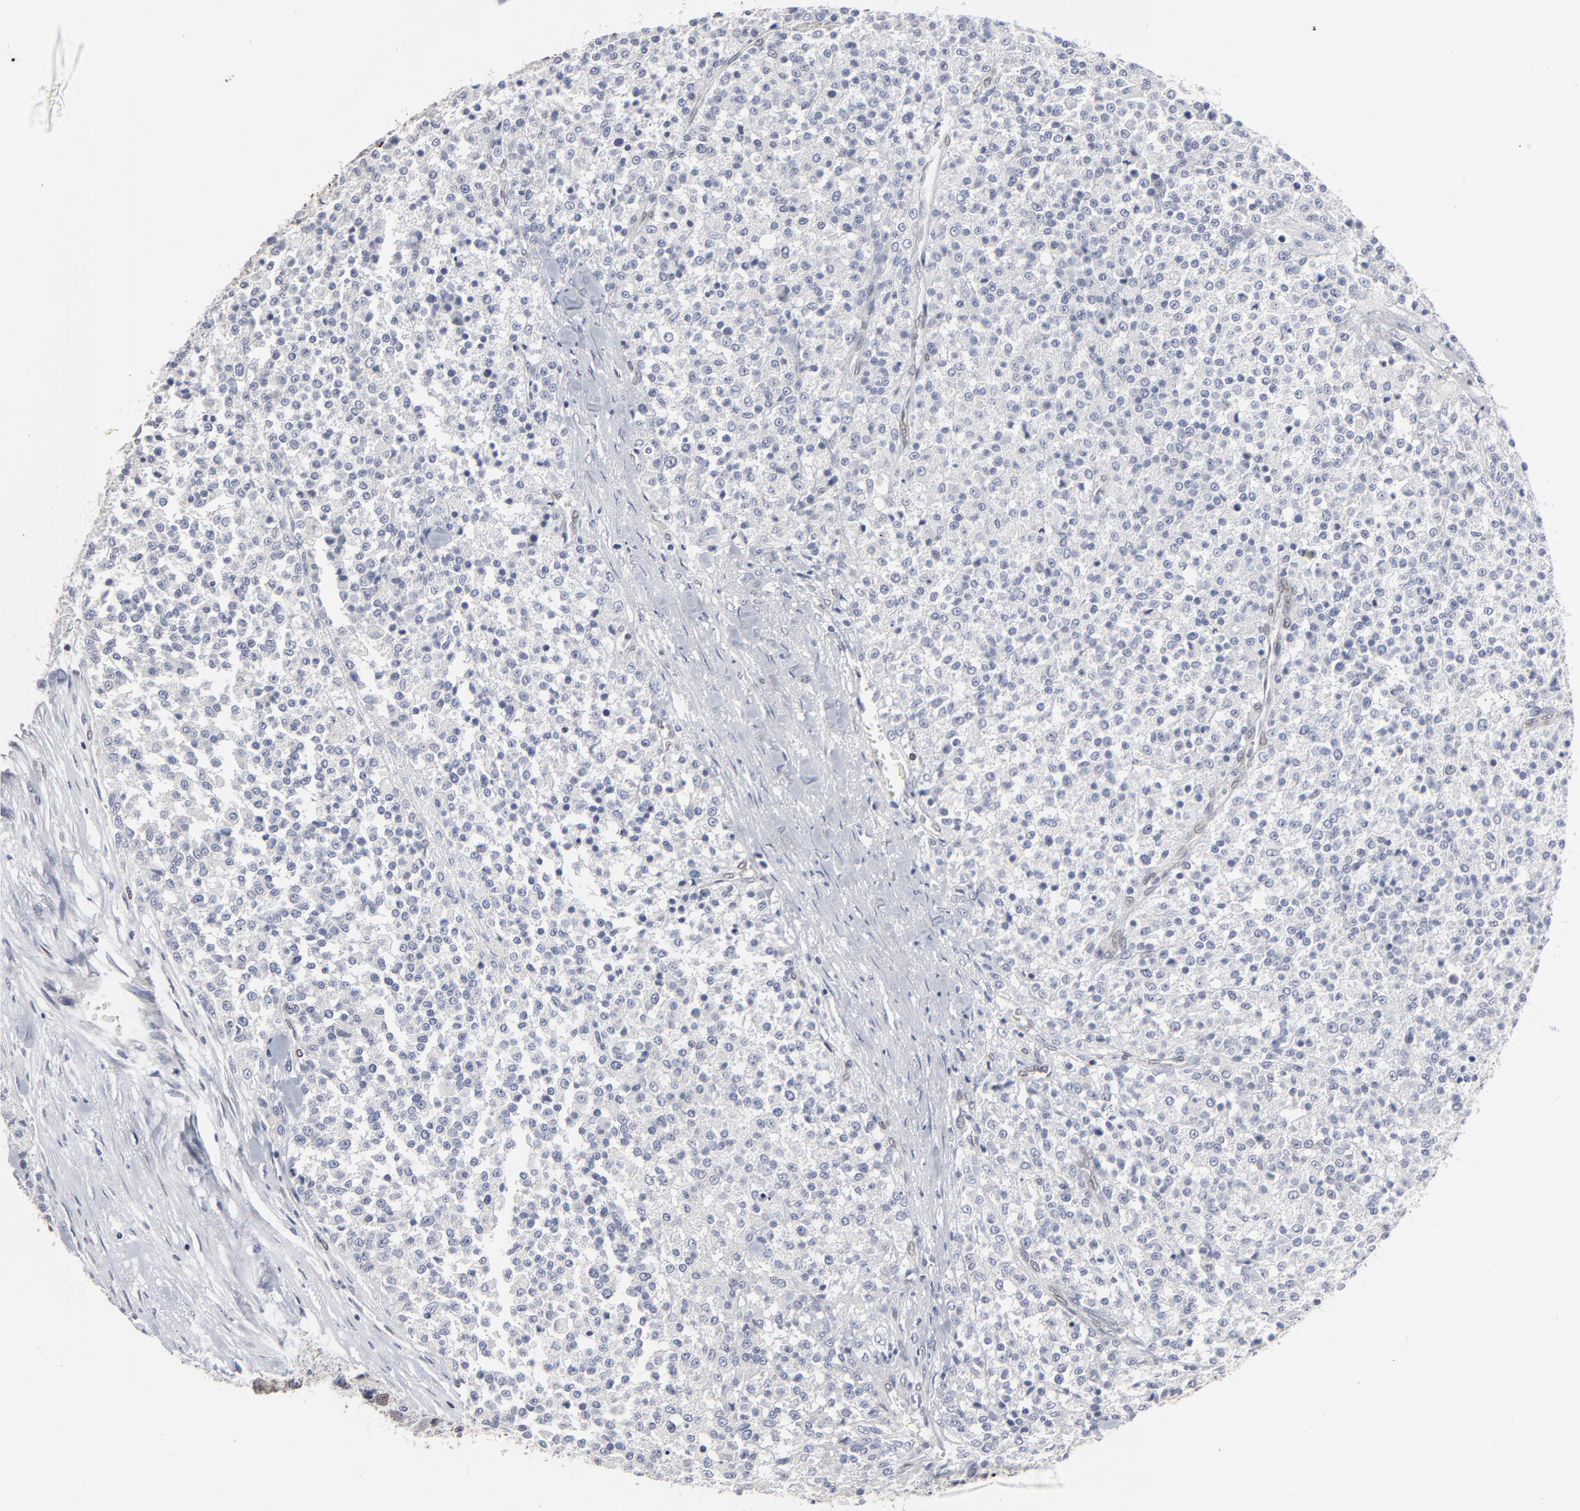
{"staining": {"intensity": "negative", "quantity": "none", "location": "none"}, "tissue": "testis cancer", "cell_type": "Tumor cells", "image_type": "cancer", "snomed": [{"axis": "morphology", "description": "Seminoma, NOS"}, {"axis": "topography", "description": "Testis"}], "caption": "Immunohistochemistry (IHC) image of neoplastic tissue: human testis cancer stained with DAB (3,3'-diaminobenzidine) displays no significant protein expression in tumor cells.", "gene": "SYNE2", "patient": {"sex": "male", "age": 59}}